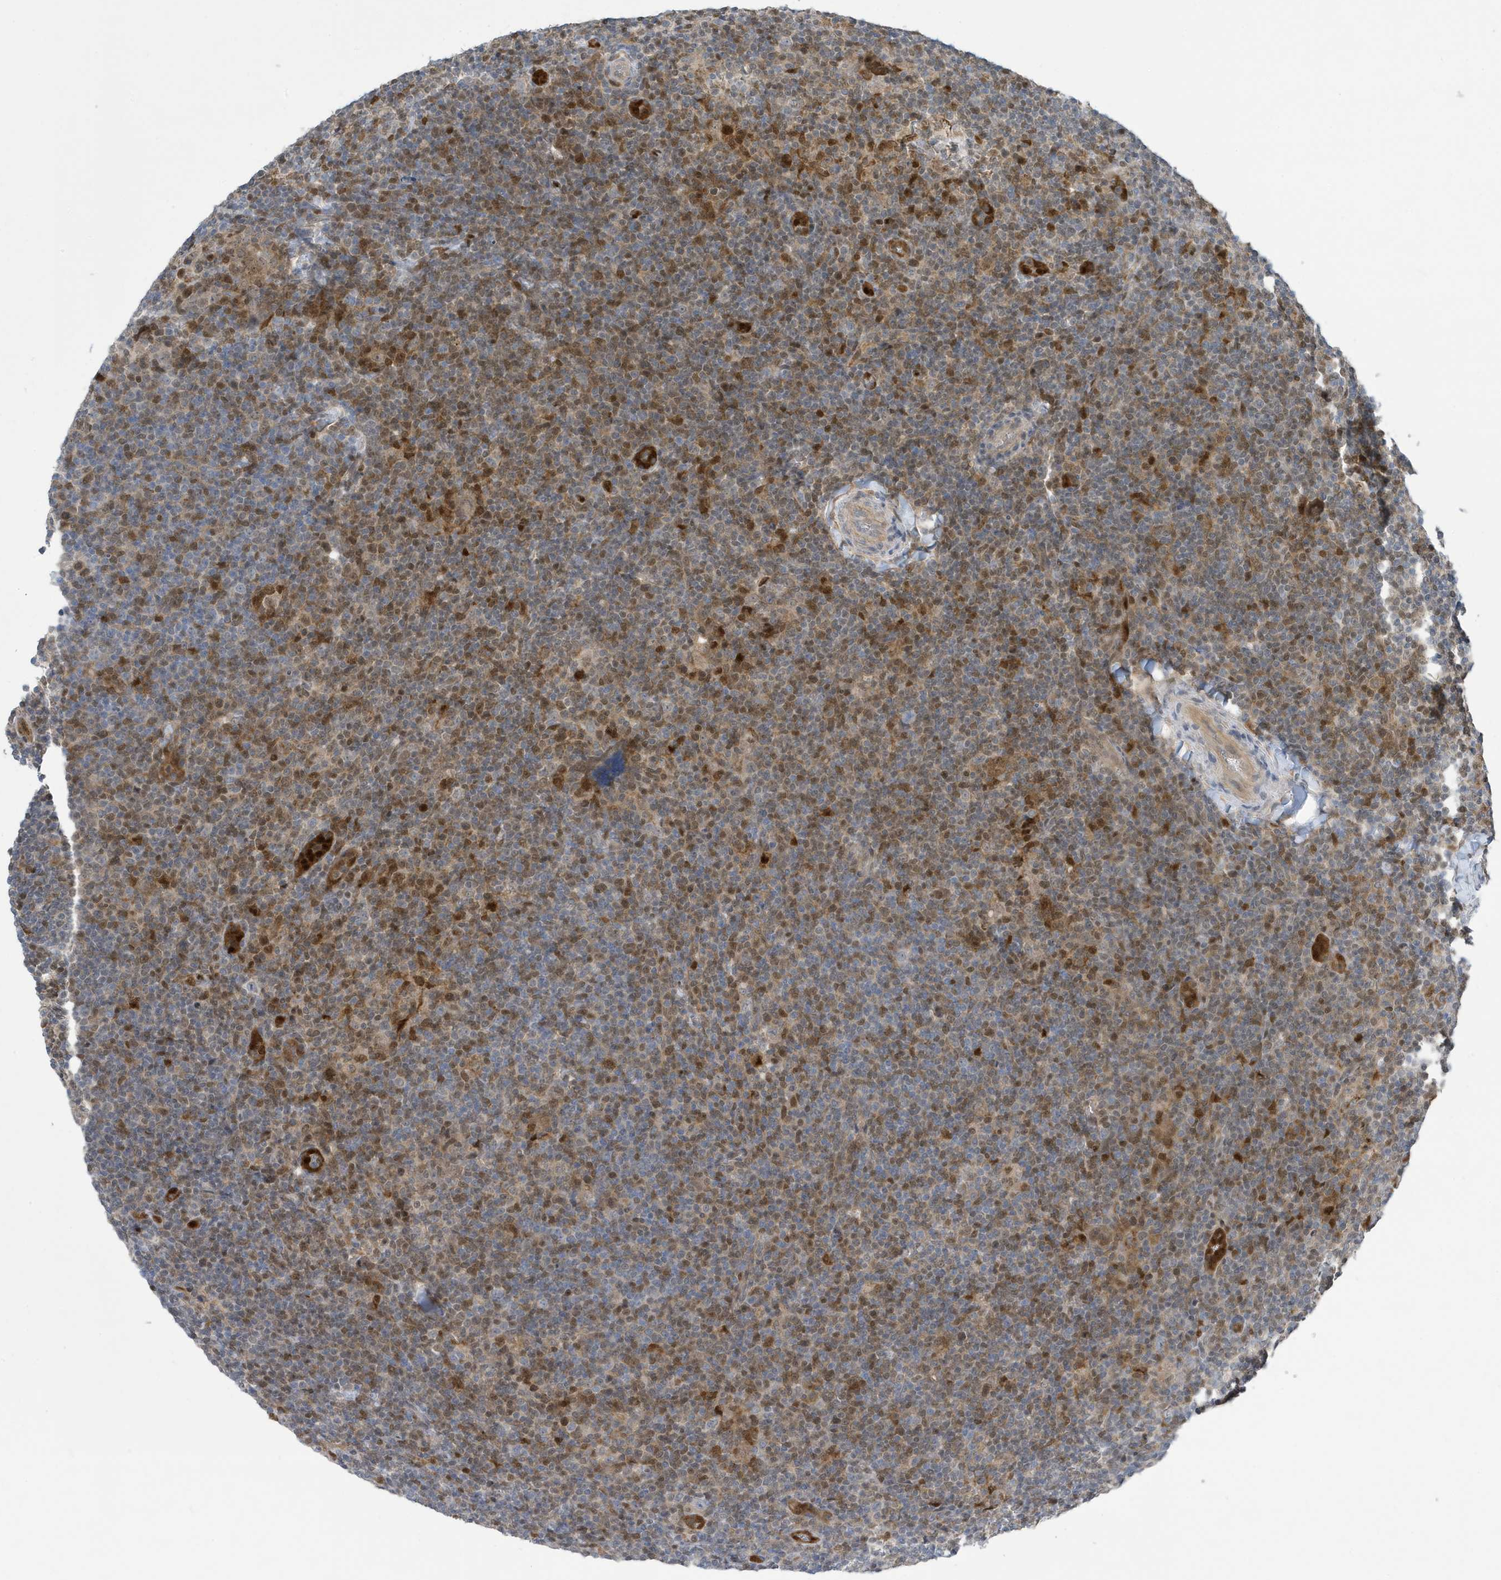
{"staining": {"intensity": "moderate", "quantity": "<25%", "location": "nuclear"}, "tissue": "lymphoma", "cell_type": "Tumor cells", "image_type": "cancer", "snomed": [{"axis": "morphology", "description": "Hodgkin's disease, NOS"}, {"axis": "topography", "description": "Lymph node"}], "caption": "Human Hodgkin's disease stained for a protein (brown) reveals moderate nuclear positive expression in approximately <25% of tumor cells.", "gene": "NCOA7", "patient": {"sex": "female", "age": 57}}